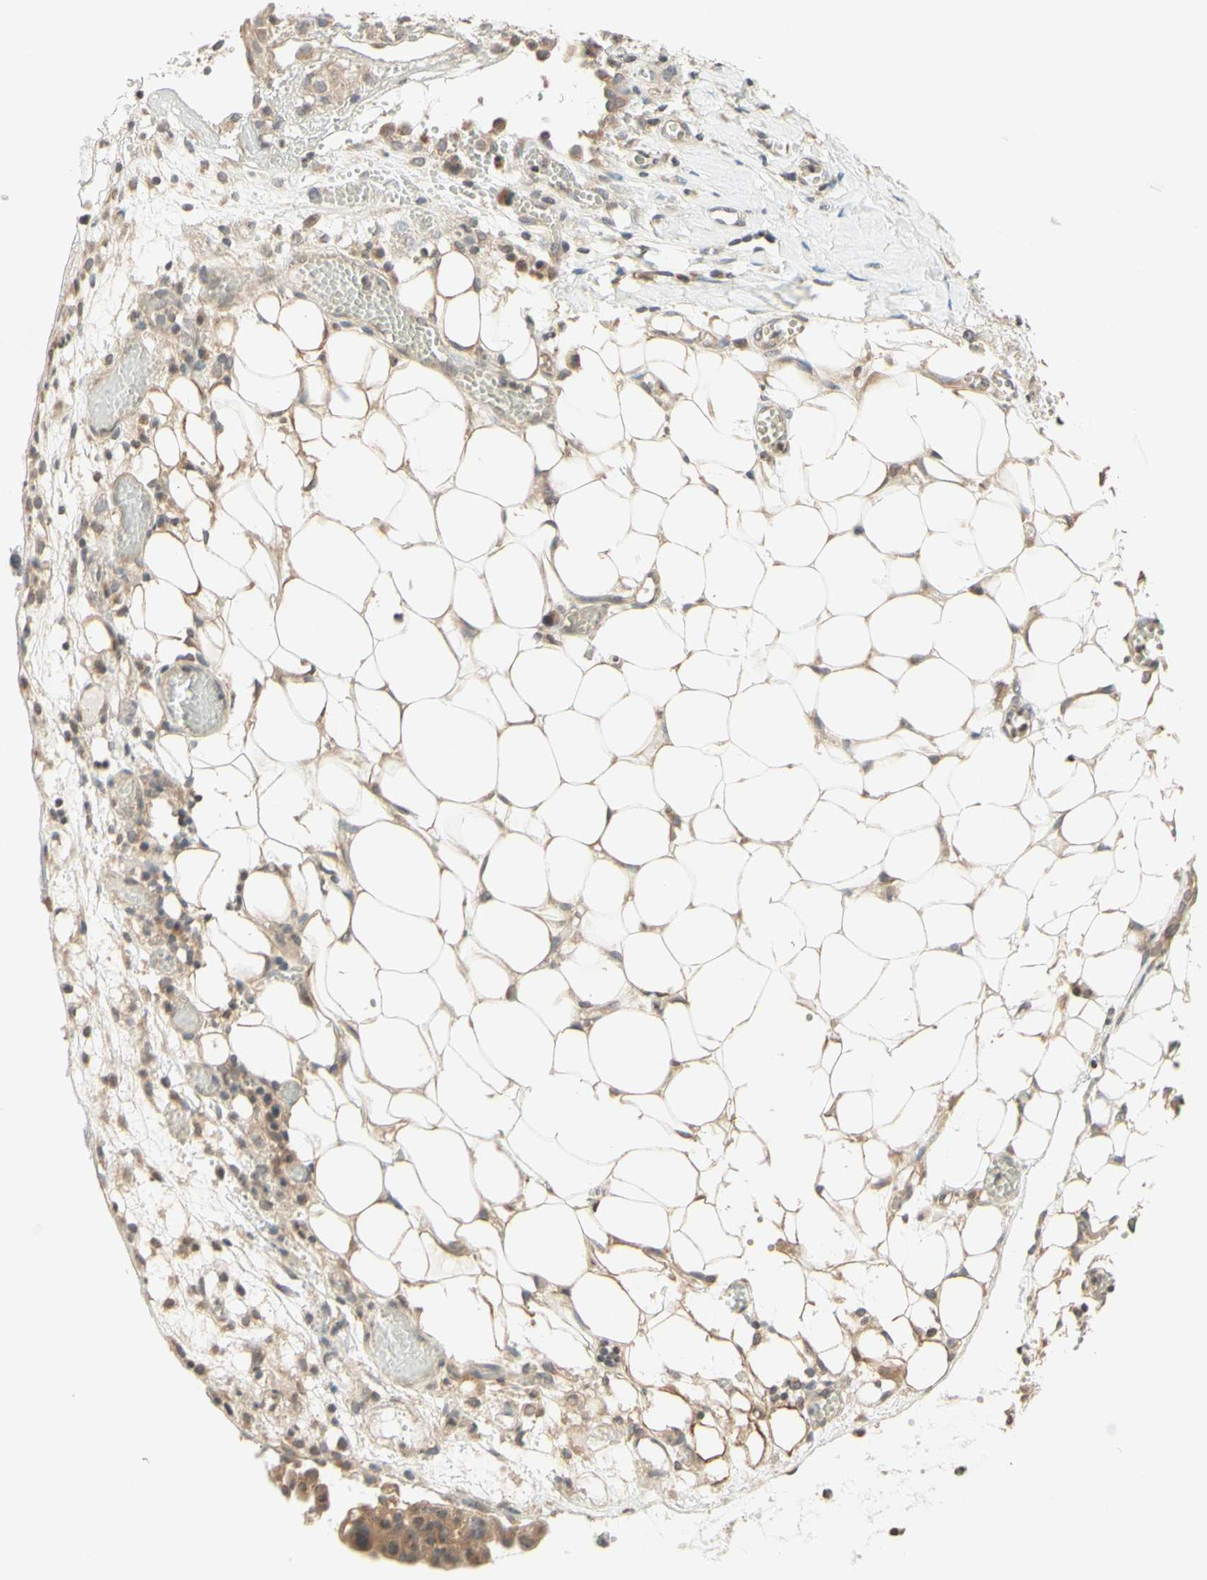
{"staining": {"intensity": "weak", "quantity": ">75%", "location": "cytoplasmic/membranous"}, "tissue": "ovarian cancer", "cell_type": "Tumor cells", "image_type": "cancer", "snomed": [{"axis": "morphology", "description": "Cystadenocarcinoma, serous, NOS"}, {"axis": "topography", "description": "Soft tissue"}, {"axis": "topography", "description": "Ovary"}], "caption": "Ovarian cancer was stained to show a protein in brown. There is low levels of weak cytoplasmic/membranous expression in approximately >75% of tumor cells.", "gene": "ZW10", "patient": {"sex": "female", "age": 57}}